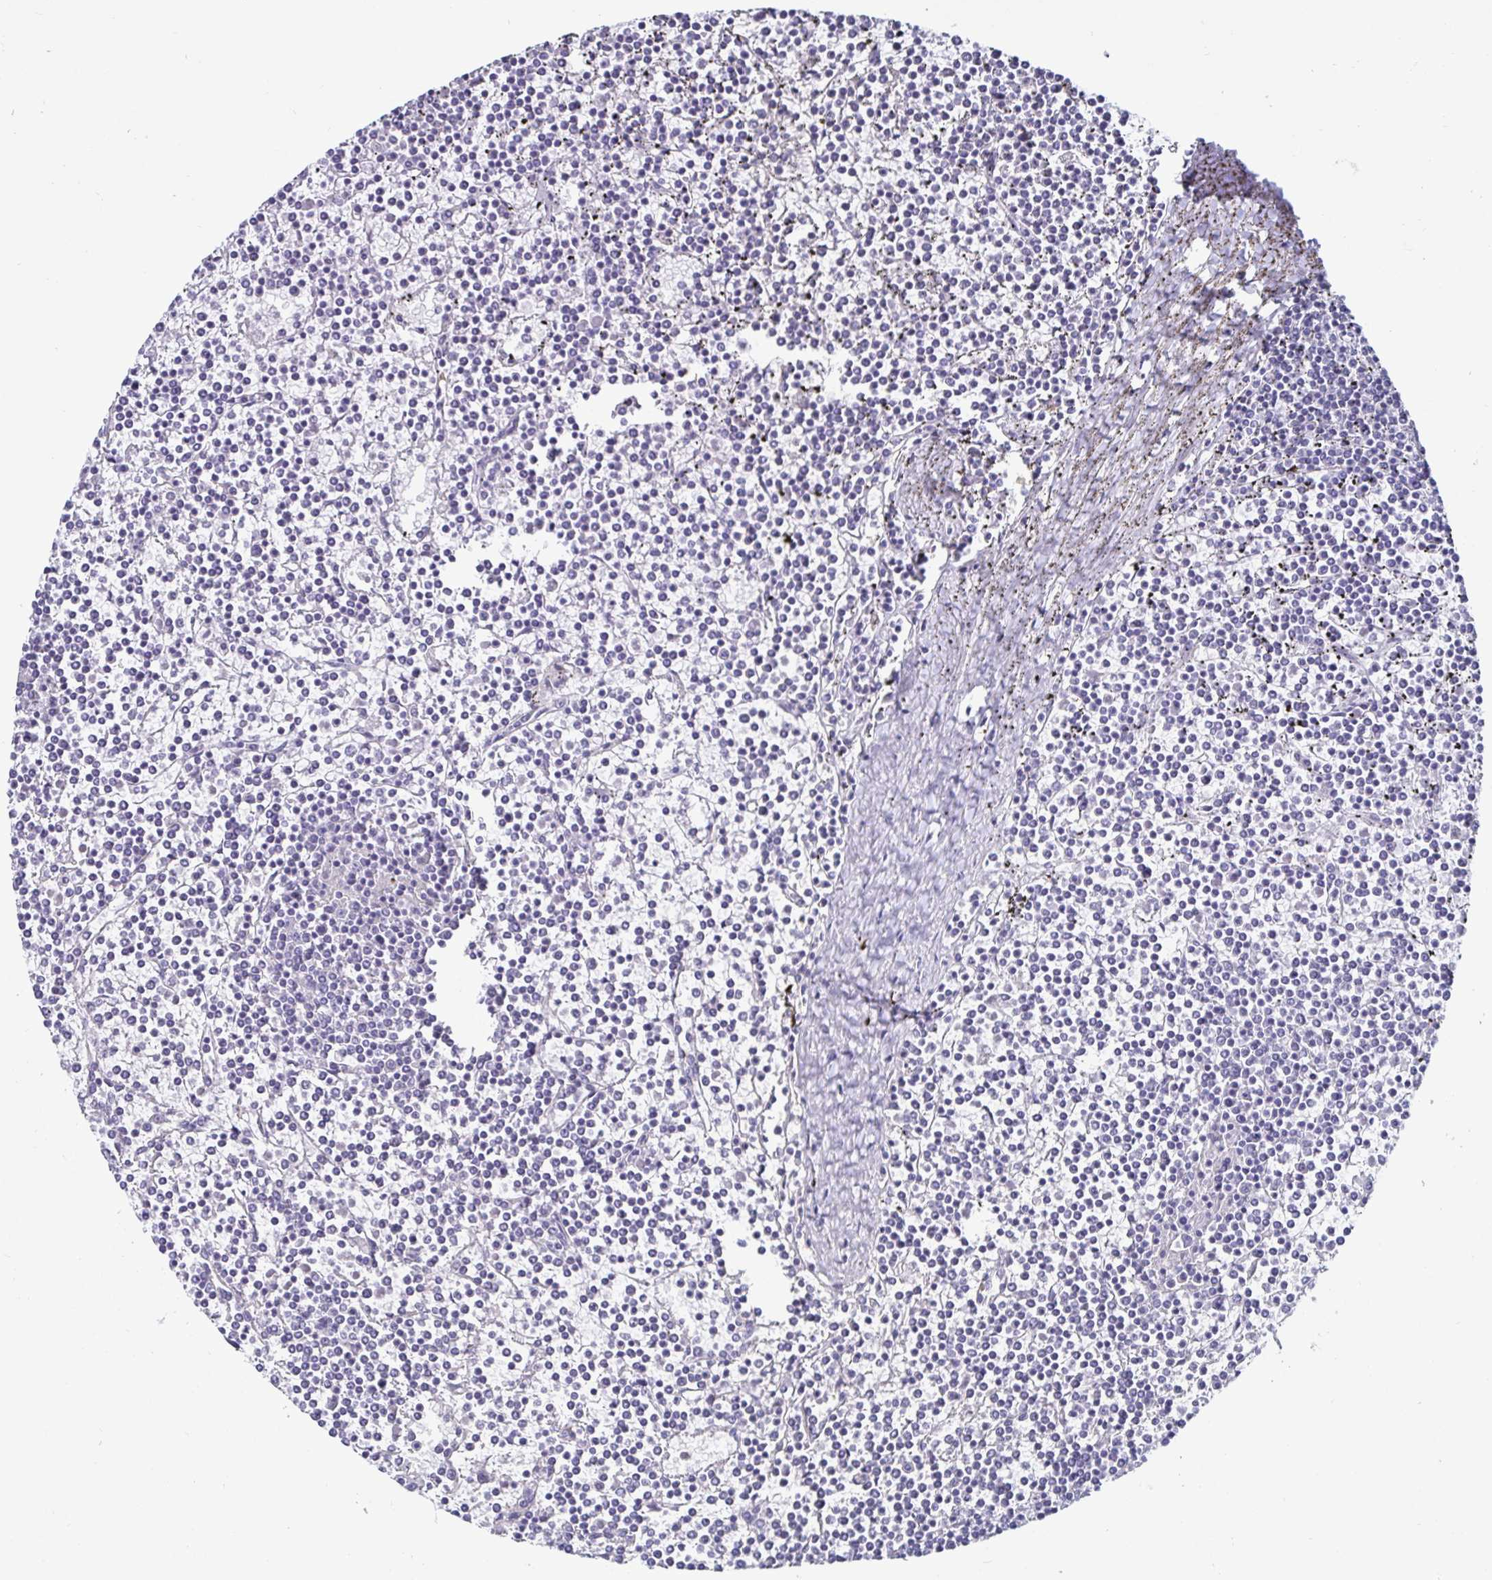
{"staining": {"intensity": "negative", "quantity": "none", "location": "none"}, "tissue": "lymphoma", "cell_type": "Tumor cells", "image_type": "cancer", "snomed": [{"axis": "morphology", "description": "Malignant lymphoma, non-Hodgkin's type, Low grade"}, {"axis": "topography", "description": "Spleen"}], "caption": "There is no significant staining in tumor cells of lymphoma.", "gene": "DDX39B", "patient": {"sex": "female", "age": 19}}